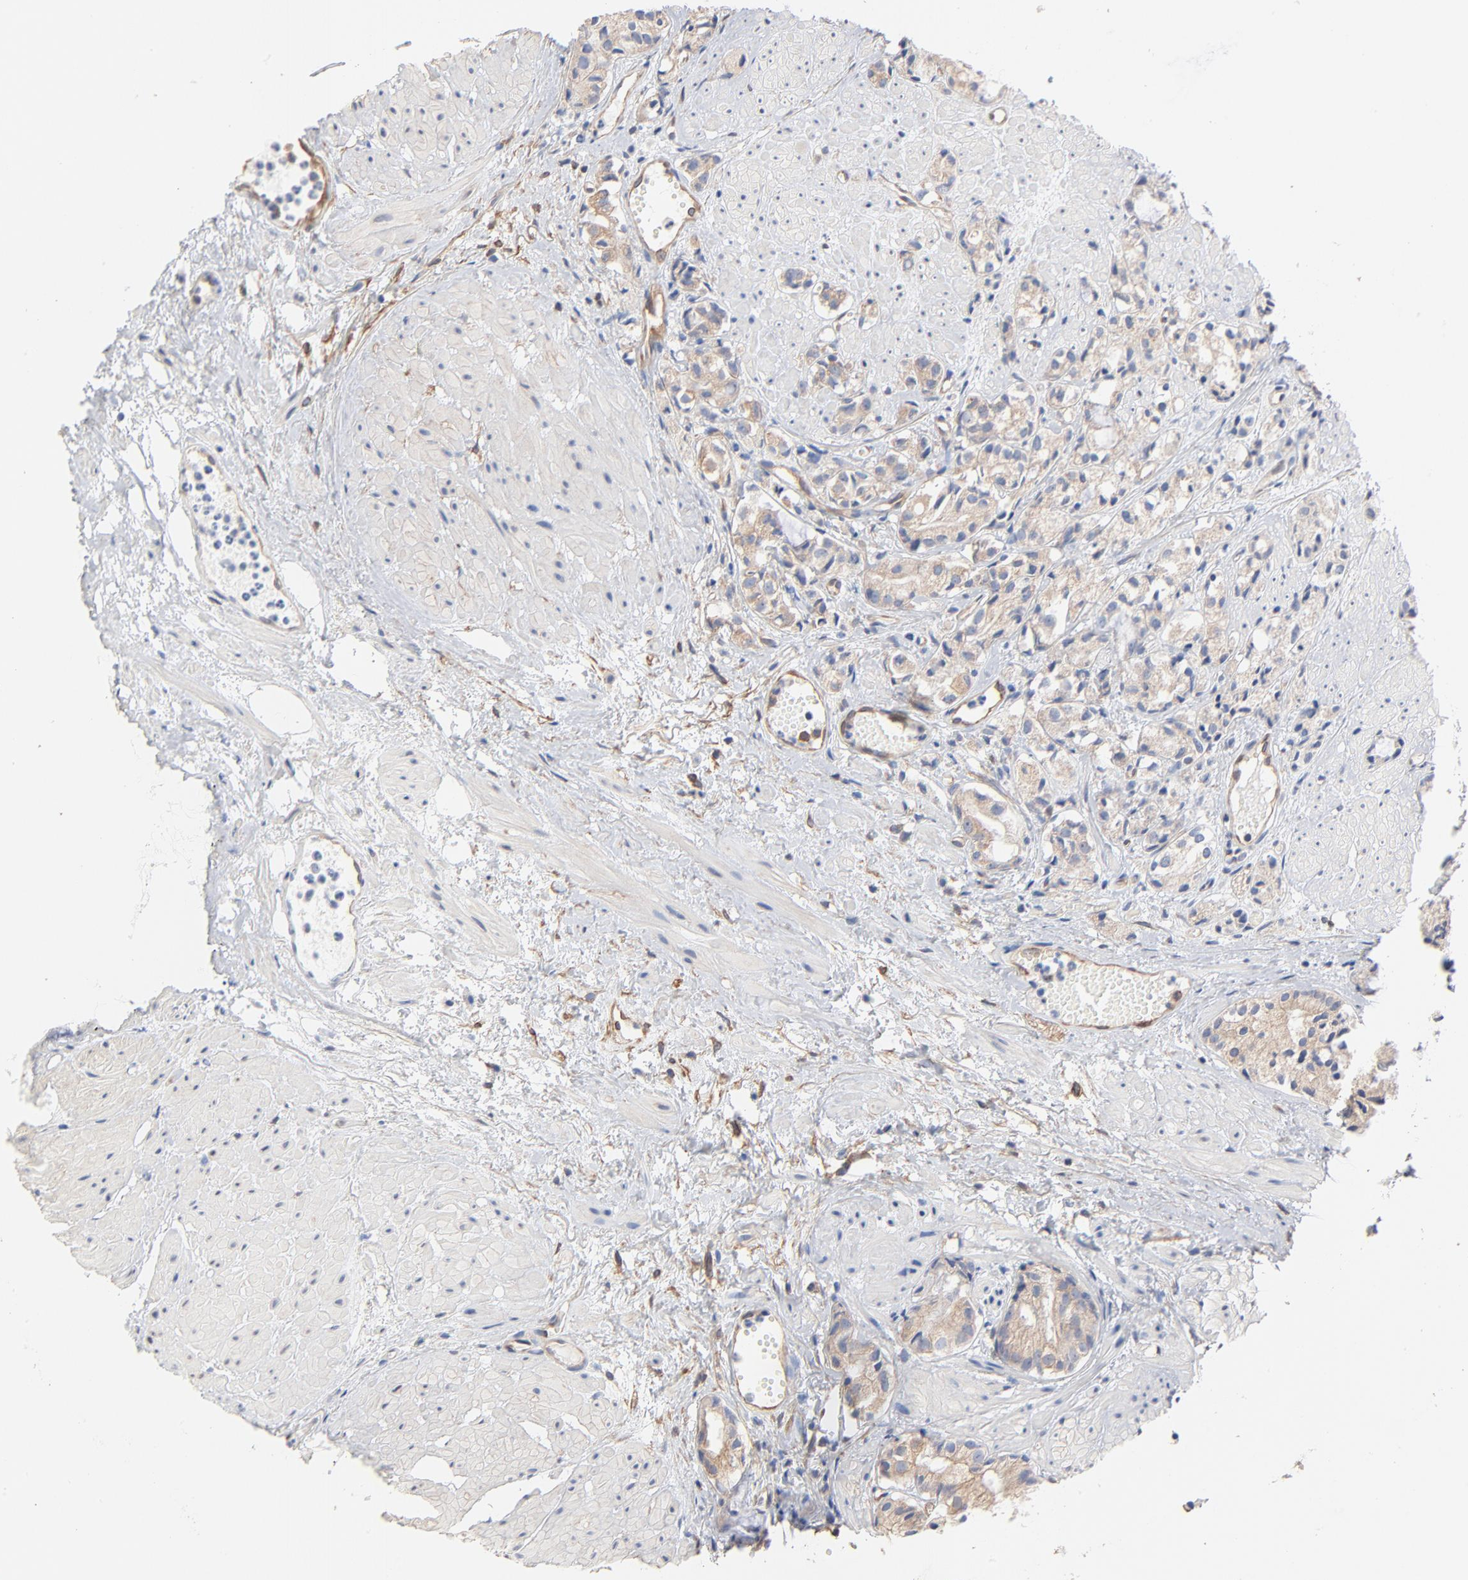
{"staining": {"intensity": "negative", "quantity": "none", "location": "none"}, "tissue": "prostate cancer", "cell_type": "Tumor cells", "image_type": "cancer", "snomed": [{"axis": "morphology", "description": "Adenocarcinoma, High grade"}, {"axis": "topography", "description": "Prostate"}], "caption": "Tumor cells are negative for protein expression in human prostate adenocarcinoma (high-grade).", "gene": "ABCD4", "patient": {"sex": "male", "age": 85}}